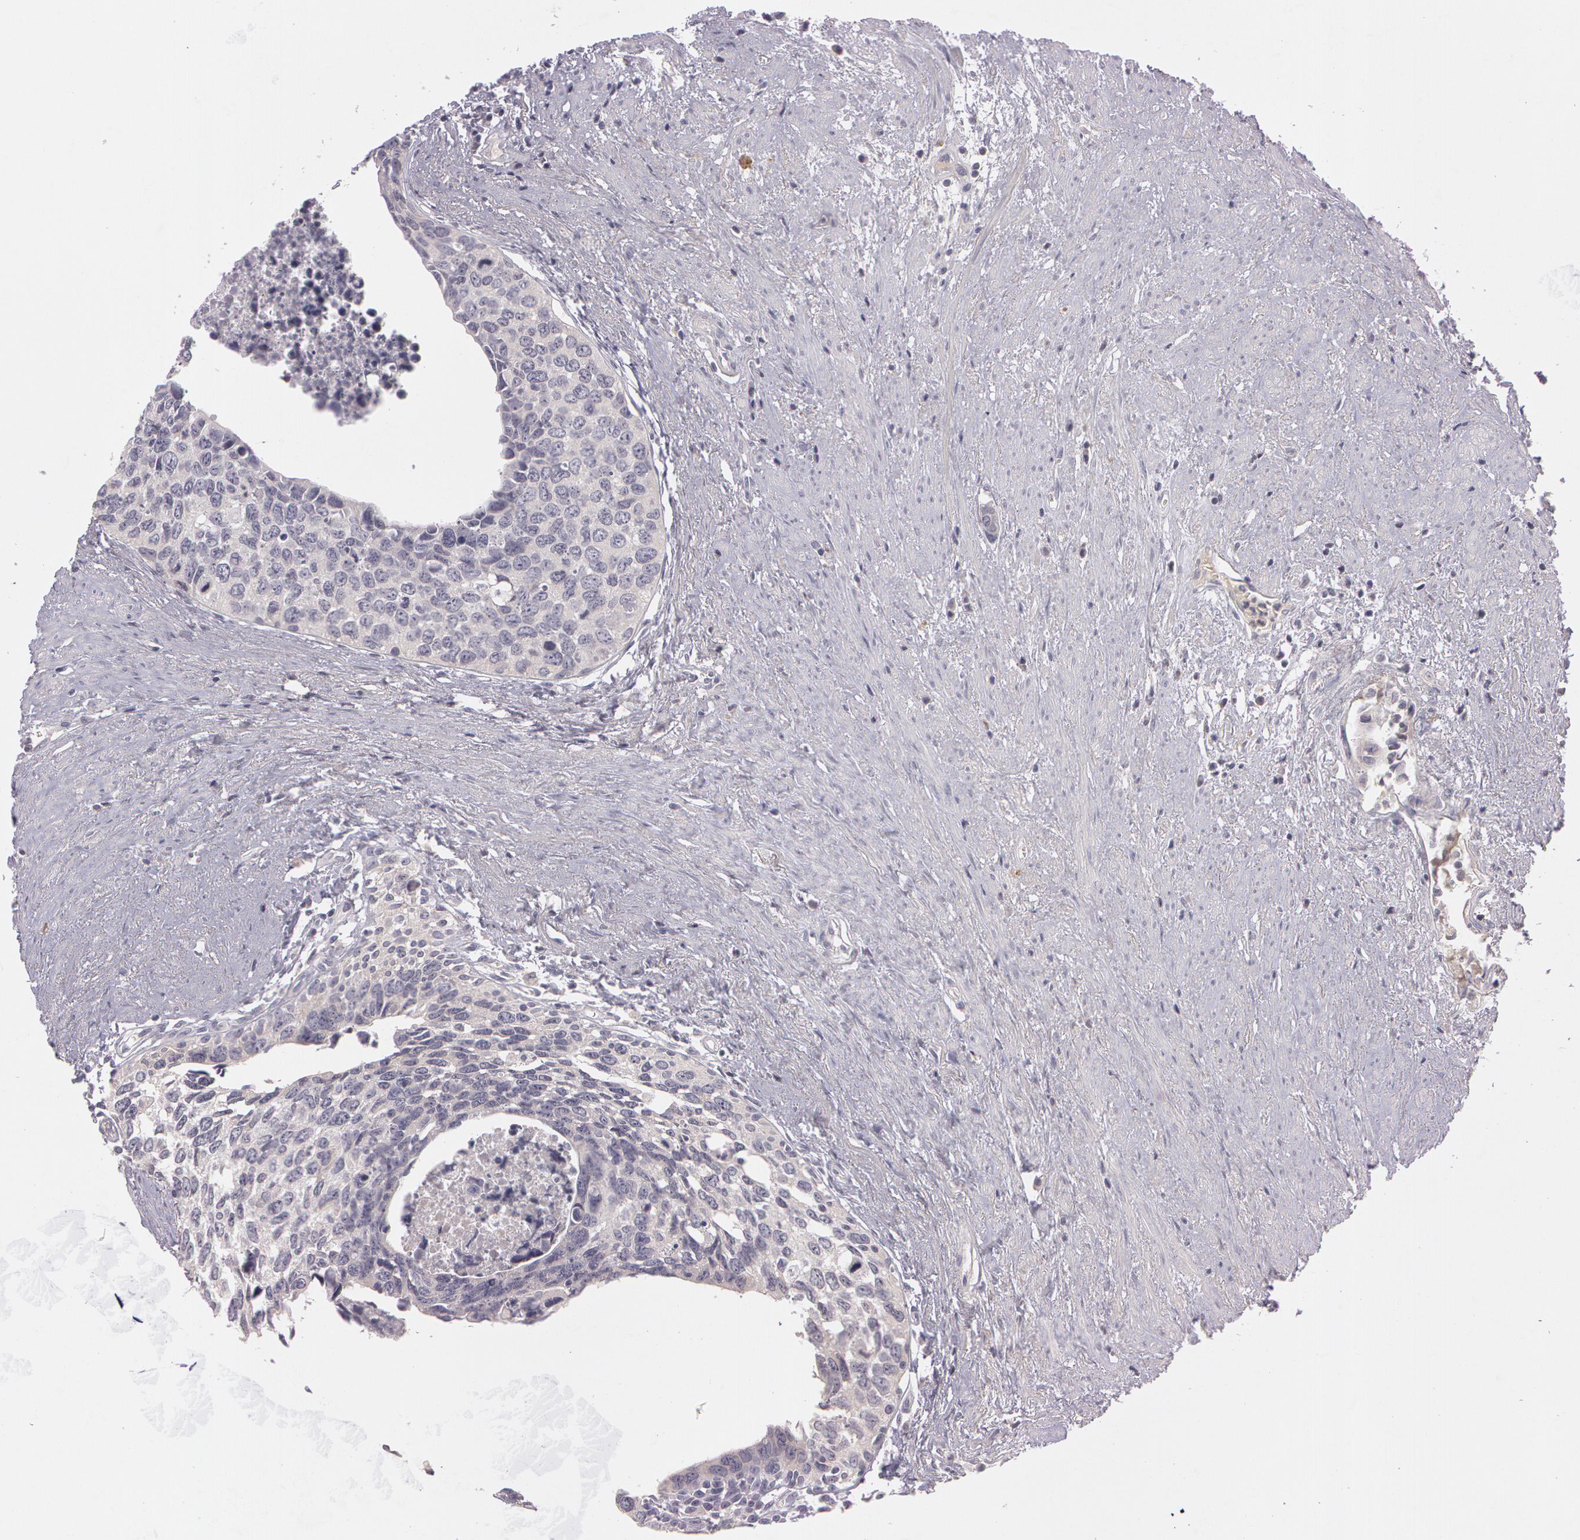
{"staining": {"intensity": "weak", "quantity": "<25%", "location": "cytoplasmic/membranous"}, "tissue": "urothelial cancer", "cell_type": "Tumor cells", "image_type": "cancer", "snomed": [{"axis": "morphology", "description": "Urothelial carcinoma, High grade"}, {"axis": "topography", "description": "Urinary bladder"}], "caption": "Tumor cells are negative for protein expression in human urothelial carcinoma (high-grade).", "gene": "MXRA5", "patient": {"sex": "male", "age": 81}}